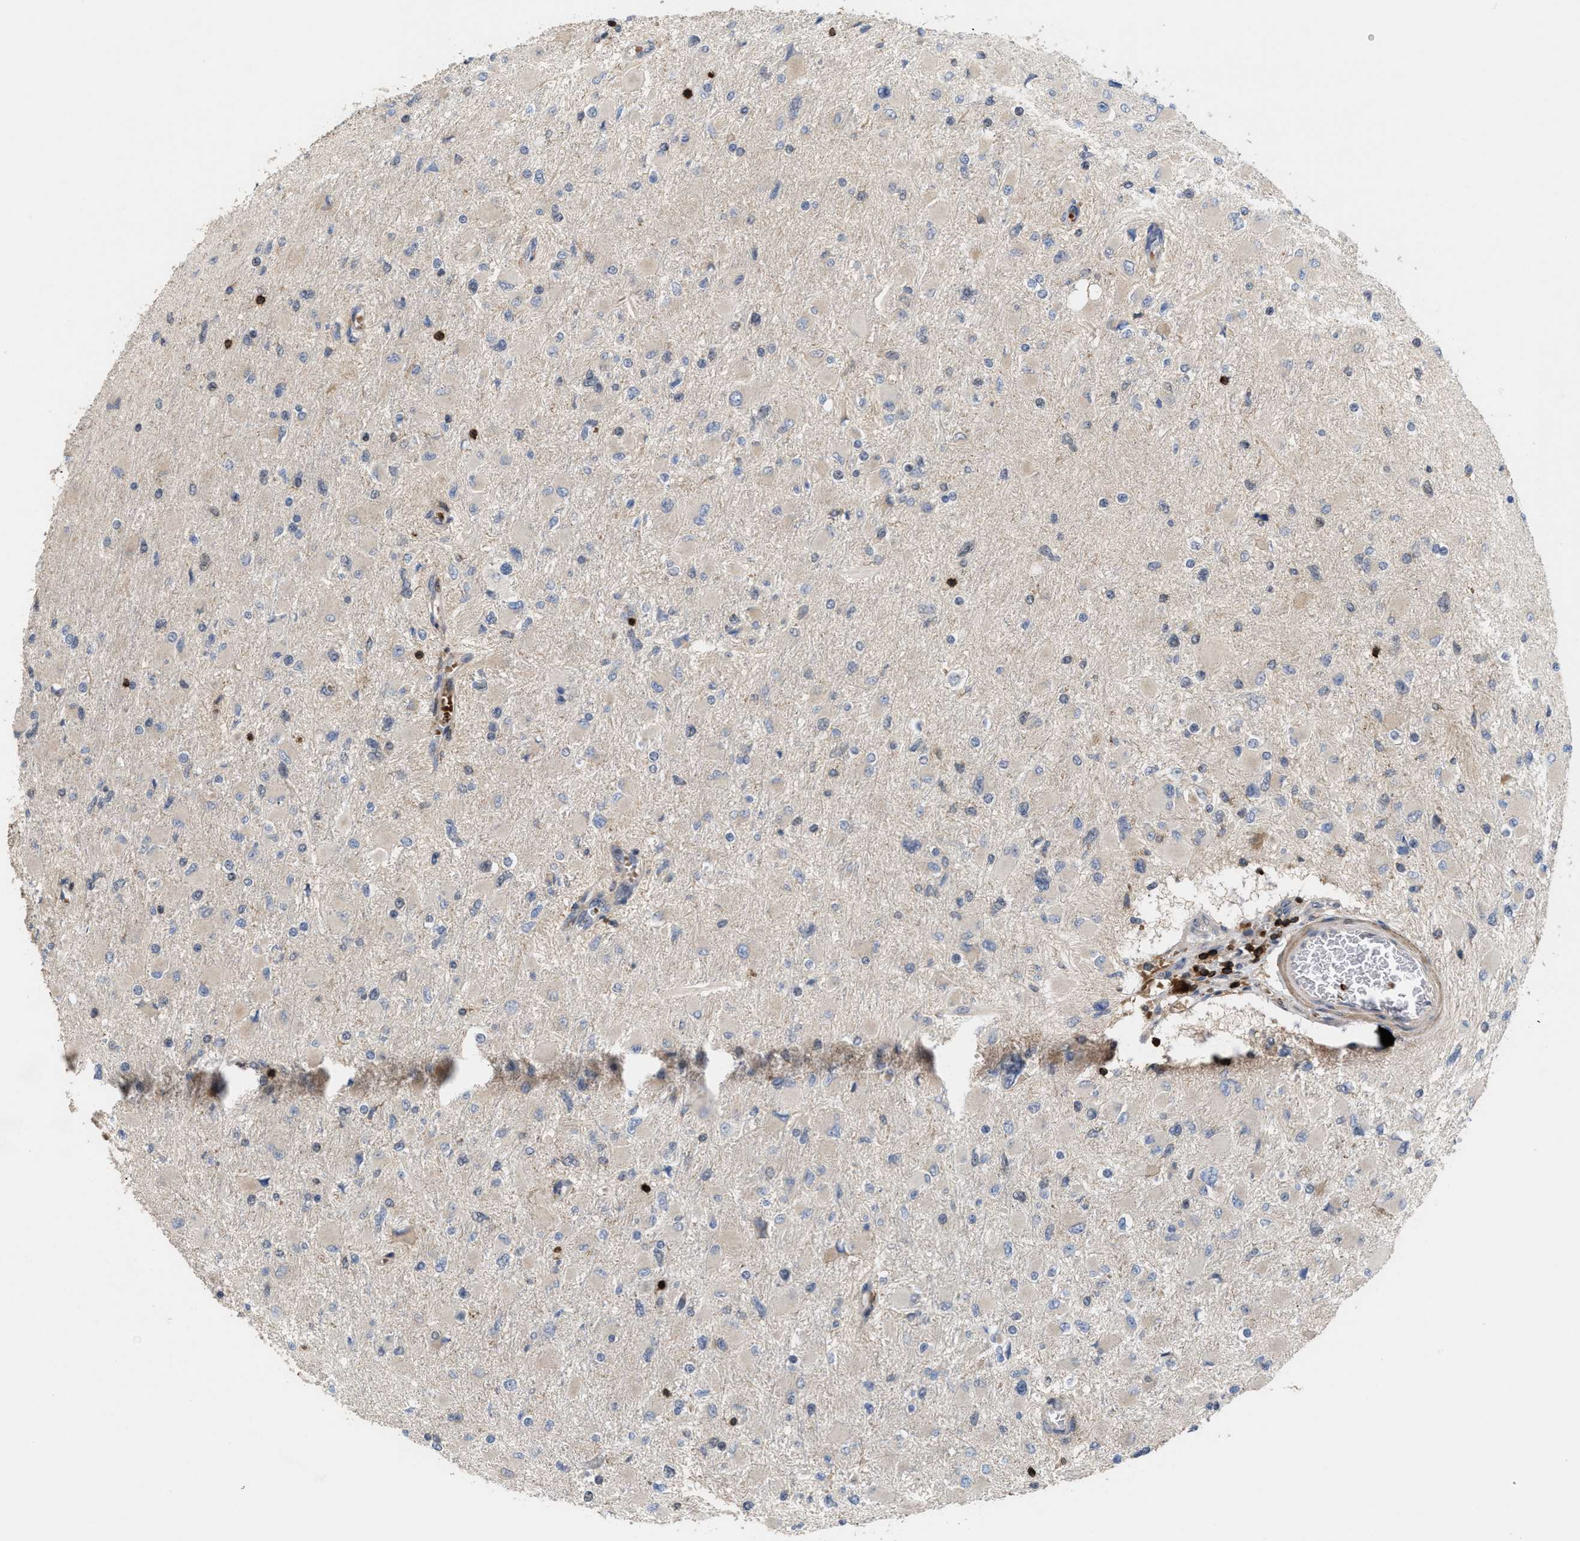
{"staining": {"intensity": "negative", "quantity": "none", "location": "none"}, "tissue": "glioma", "cell_type": "Tumor cells", "image_type": "cancer", "snomed": [{"axis": "morphology", "description": "Glioma, malignant, High grade"}, {"axis": "topography", "description": "Cerebral cortex"}], "caption": "High power microscopy micrograph of an immunohistochemistry image of glioma, revealing no significant staining in tumor cells. Brightfield microscopy of immunohistochemistry (IHC) stained with DAB (brown) and hematoxylin (blue), captured at high magnification.", "gene": "PTPRE", "patient": {"sex": "female", "age": 36}}